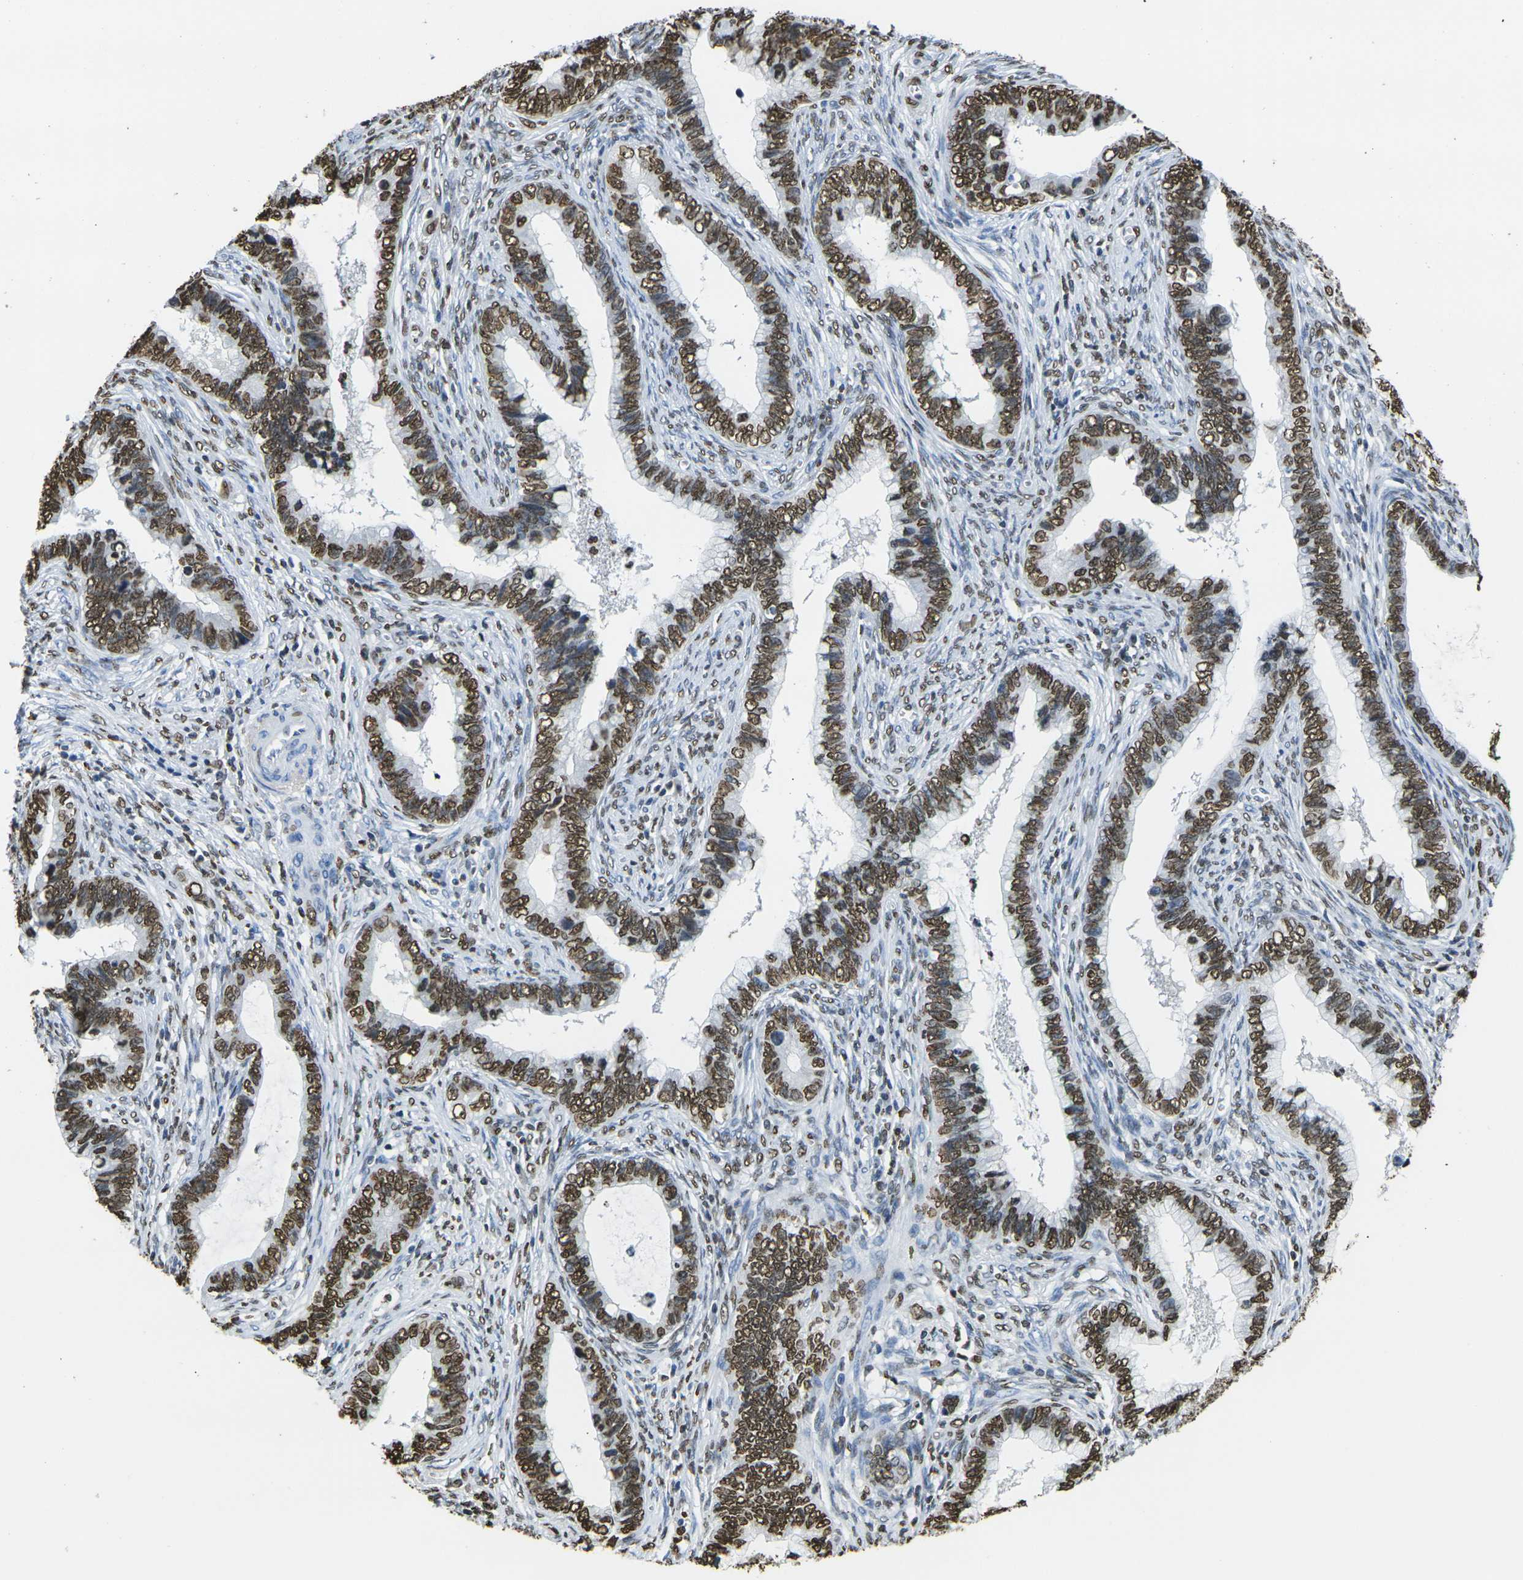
{"staining": {"intensity": "strong", "quantity": ">75%", "location": "nuclear"}, "tissue": "cervical cancer", "cell_type": "Tumor cells", "image_type": "cancer", "snomed": [{"axis": "morphology", "description": "Adenocarcinoma, NOS"}, {"axis": "topography", "description": "Cervix"}], "caption": "A histopathology image of human cervical cancer stained for a protein exhibits strong nuclear brown staining in tumor cells.", "gene": "DRAXIN", "patient": {"sex": "female", "age": 44}}